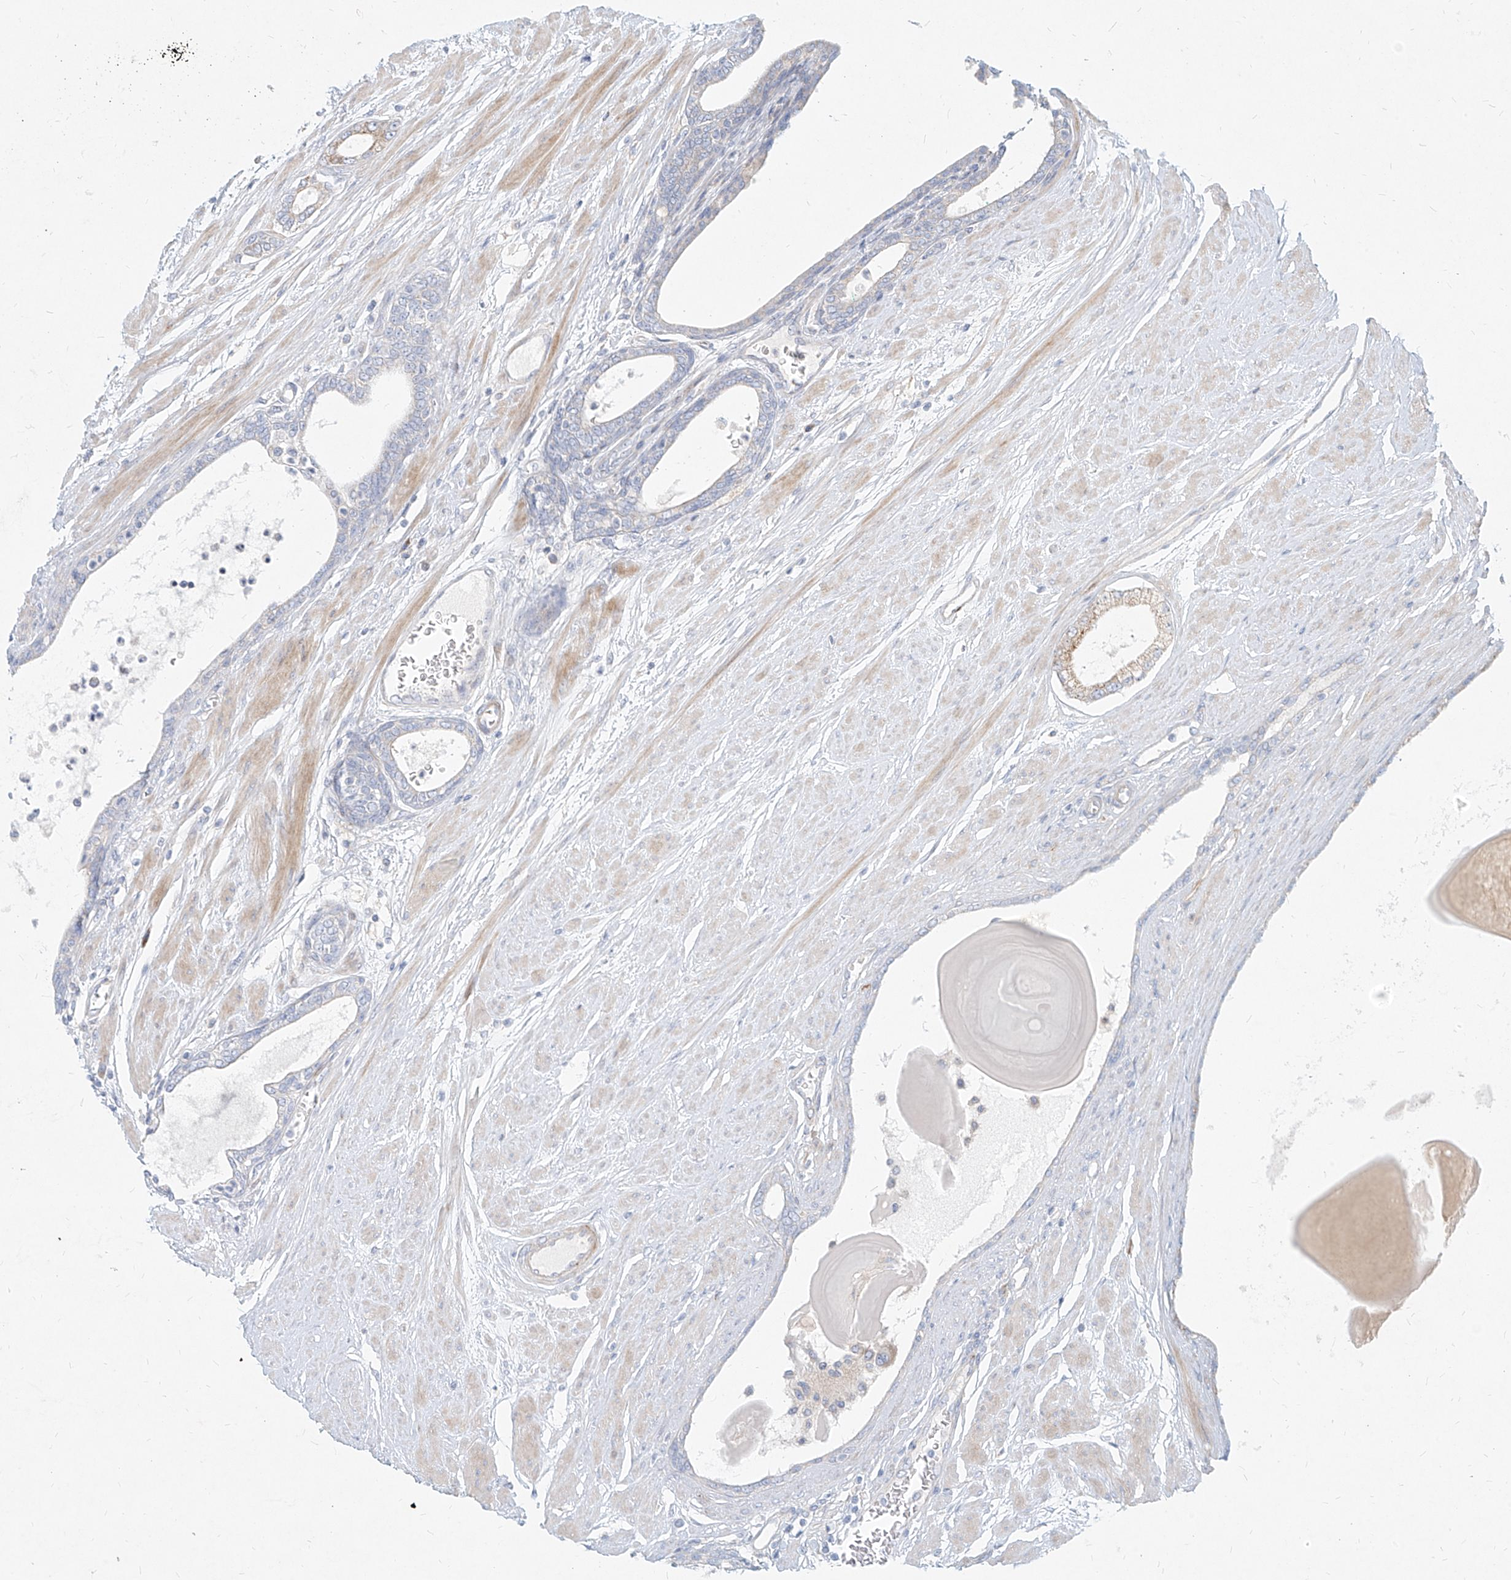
{"staining": {"intensity": "weak", "quantity": "<25%", "location": "cytoplasmic/membranous"}, "tissue": "prostate cancer", "cell_type": "Tumor cells", "image_type": "cancer", "snomed": [{"axis": "morphology", "description": "Adenocarcinoma, Low grade"}, {"axis": "topography", "description": "Prostate"}], "caption": "A high-resolution photomicrograph shows immunohistochemistry (IHC) staining of prostate low-grade adenocarcinoma, which exhibits no significant expression in tumor cells.", "gene": "MTX2", "patient": {"sex": "male", "age": 60}}